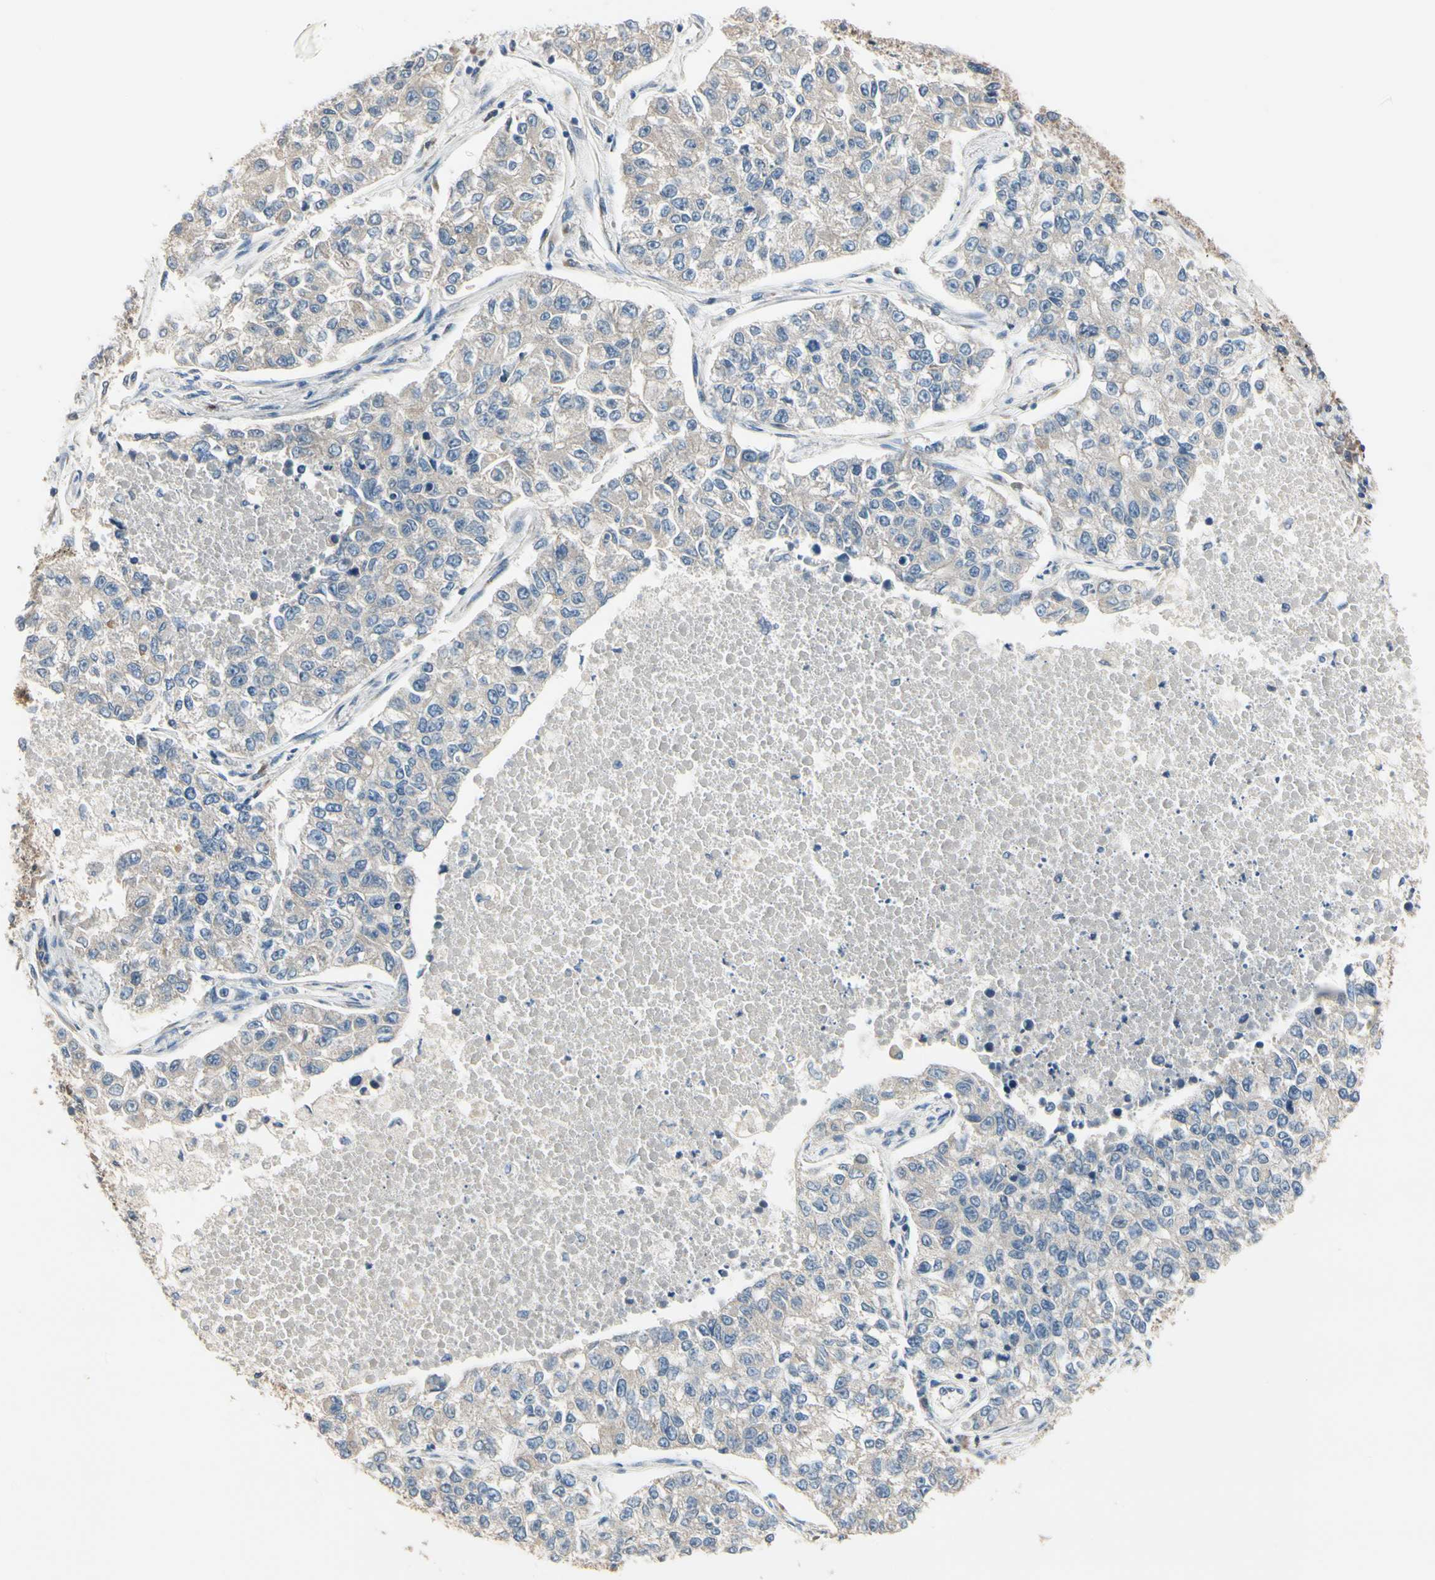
{"staining": {"intensity": "negative", "quantity": "none", "location": "none"}, "tissue": "lung cancer", "cell_type": "Tumor cells", "image_type": "cancer", "snomed": [{"axis": "morphology", "description": "Adenocarcinoma, NOS"}, {"axis": "topography", "description": "Lung"}], "caption": "This is a micrograph of immunohistochemistry (IHC) staining of adenocarcinoma (lung), which shows no staining in tumor cells.", "gene": "CGREF1", "patient": {"sex": "male", "age": 49}}